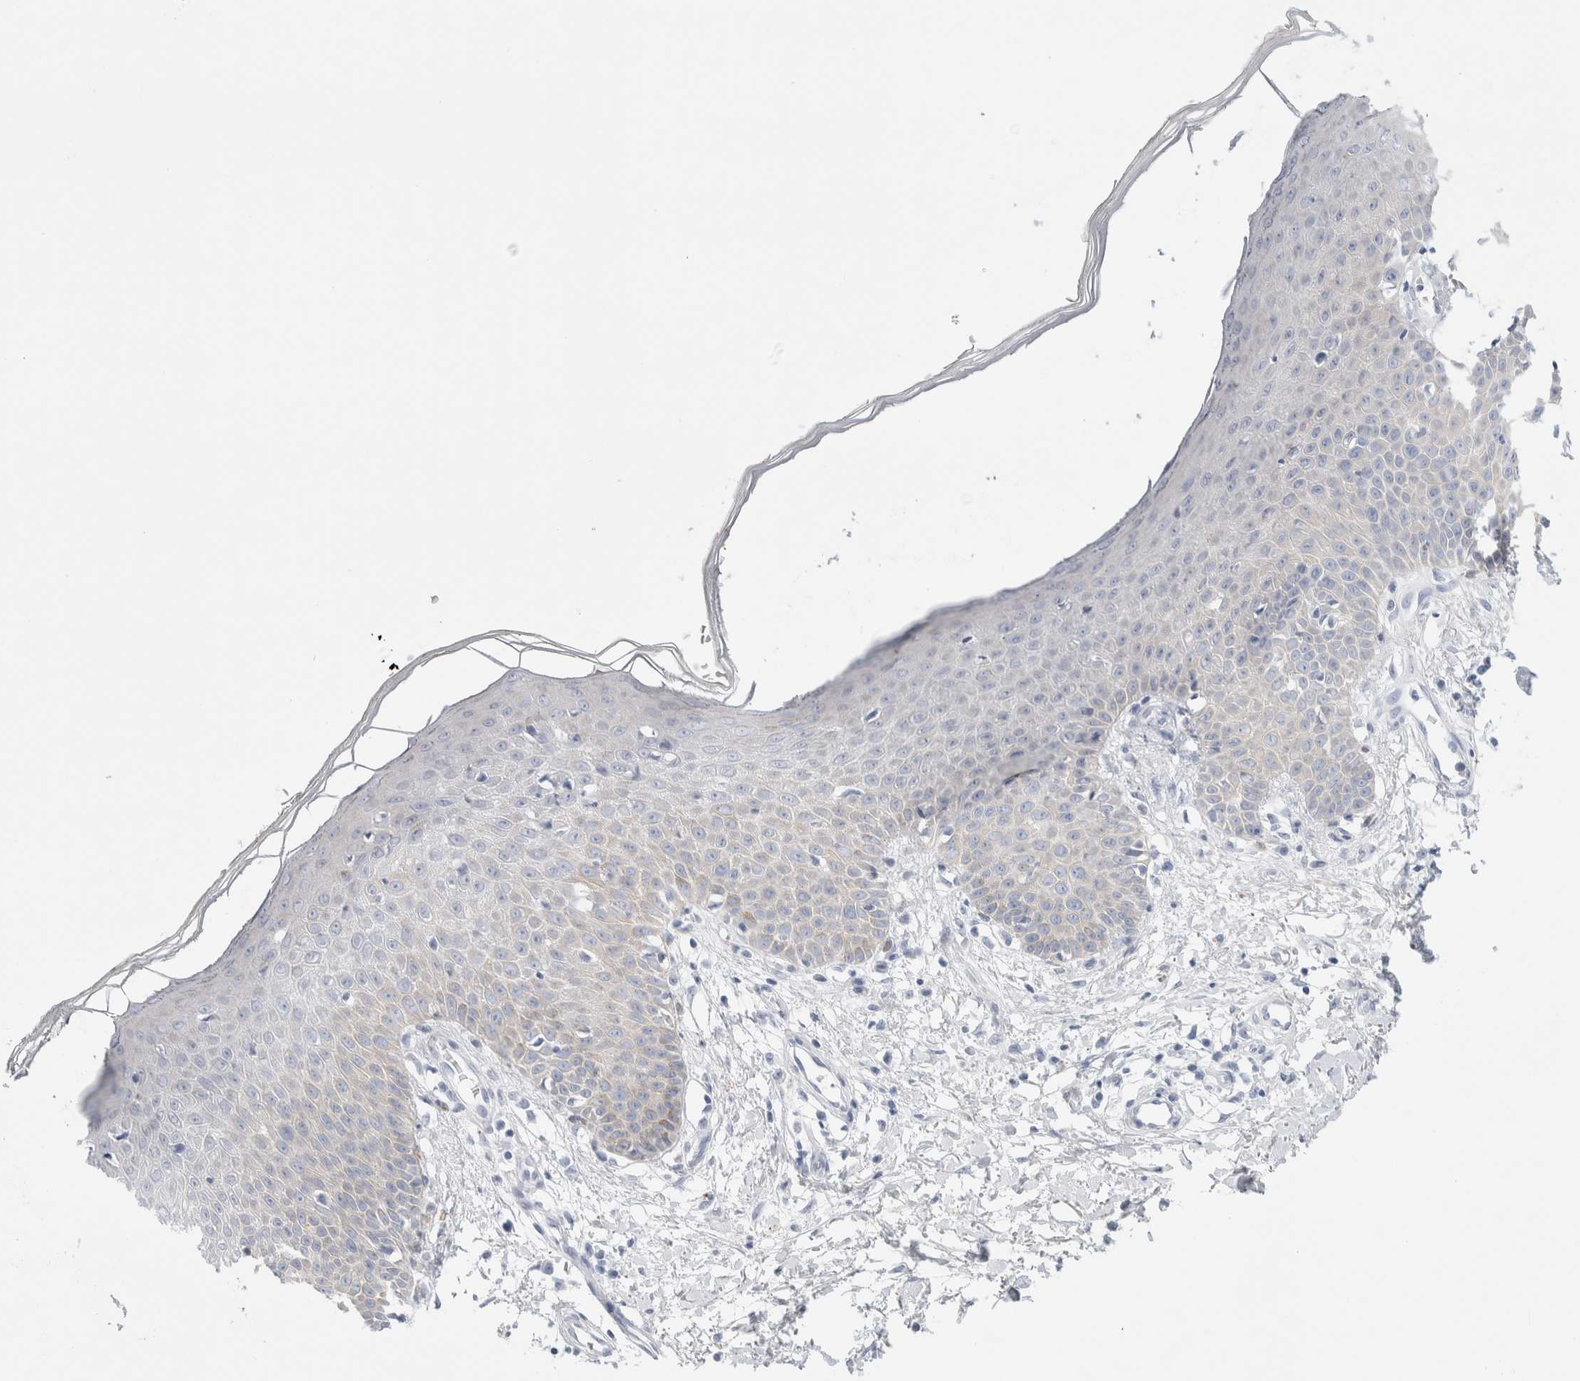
{"staining": {"intensity": "negative", "quantity": "none", "location": "none"}, "tissue": "skin", "cell_type": "Fibroblasts", "image_type": "normal", "snomed": [{"axis": "morphology", "description": "Normal tissue, NOS"}, {"axis": "morphology", "description": "Inflammation, NOS"}, {"axis": "topography", "description": "Skin"}], "caption": "This is an immunohistochemistry photomicrograph of benign human skin. There is no expression in fibroblasts.", "gene": "MUC15", "patient": {"sex": "female", "age": 44}}